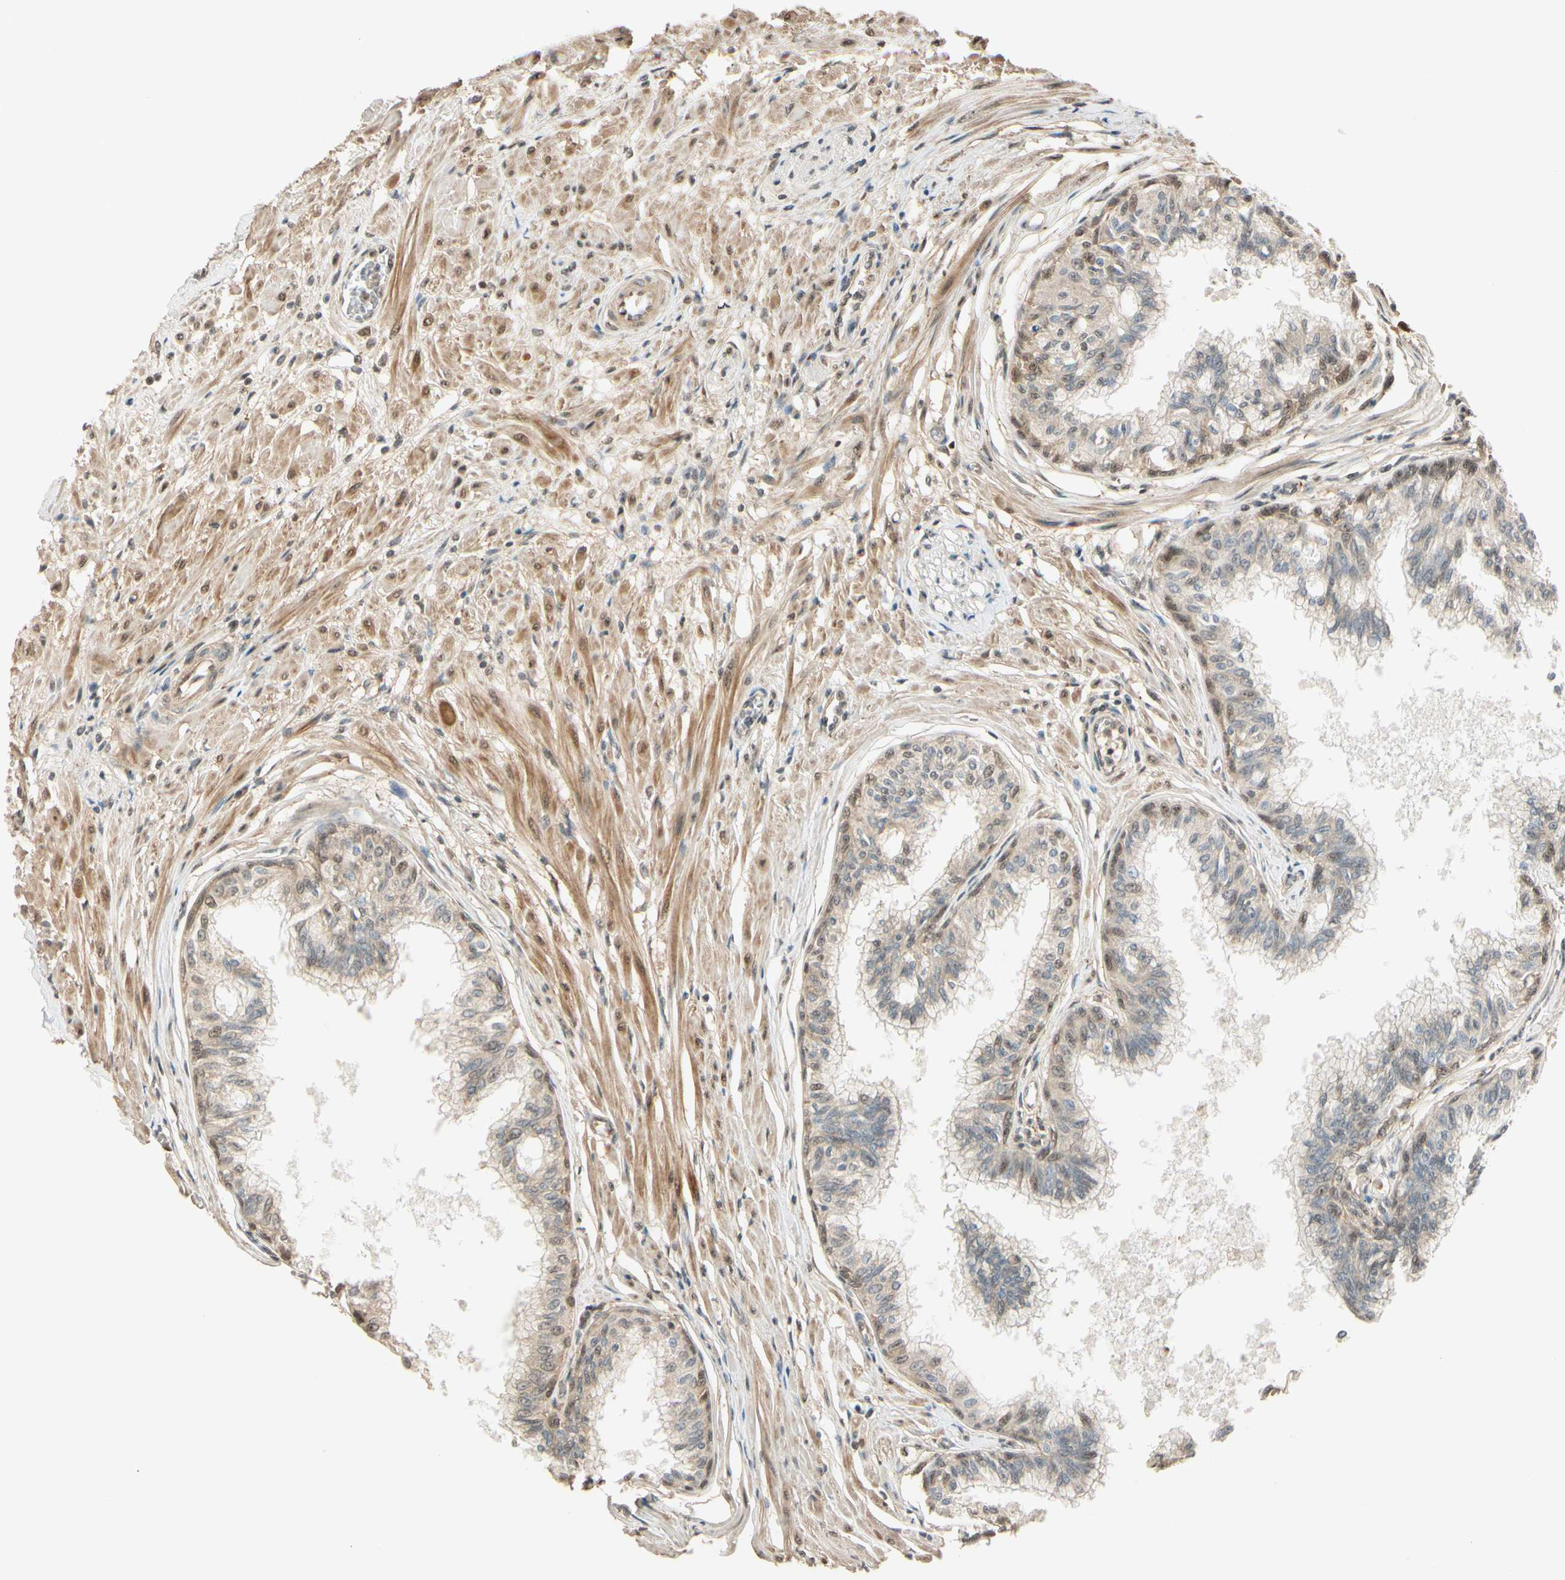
{"staining": {"intensity": "moderate", "quantity": ">75%", "location": "cytoplasmic/membranous,nuclear"}, "tissue": "prostate", "cell_type": "Glandular cells", "image_type": "normal", "snomed": [{"axis": "morphology", "description": "Normal tissue, NOS"}, {"axis": "topography", "description": "Prostate"}, {"axis": "topography", "description": "Seminal veicle"}], "caption": "IHC photomicrograph of benign prostate: prostate stained using IHC reveals medium levels of moderate protein expression localized specifically in the cytoplasmic/membranous,nuclear of glandular cells, appearing as a cytoplasmic/membranous,nuclear brown color.", "gene": "MCPH1", "patient": {"sex": "male", "age": 60}}